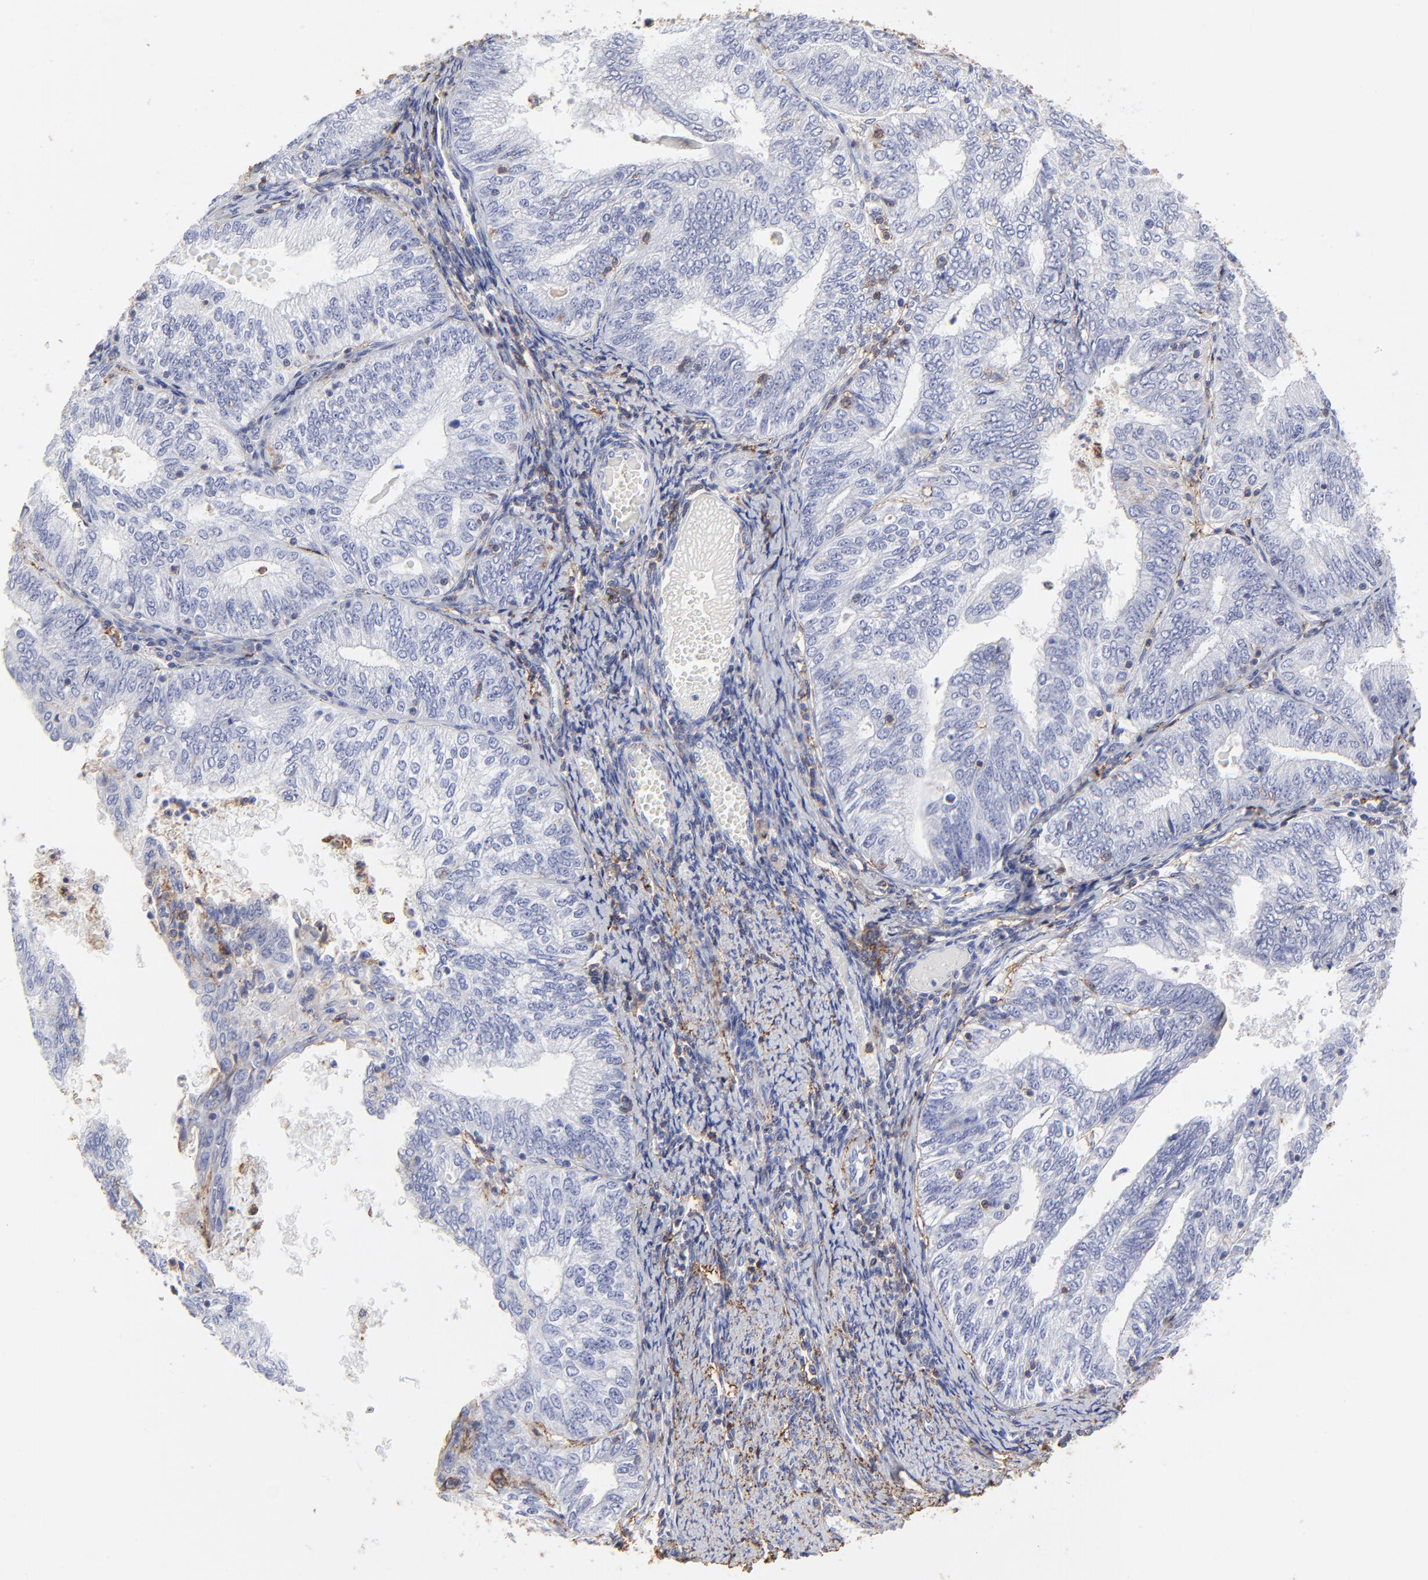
{"staining": {"intensity": "negative", "quantity": "none", "location": "none"}, "tissue": "endometrial cancer", "cell_type": "Tumor cells", "image_type": "cancer", "snomed": [{"axis": "morphology", "description": "Adenocarcinoma, NOS"}, {"axis": "topography", "description": "Endometrium"}], "caption": "Endometrial cancer was stained to show a protein in brown. There is no significant expression in tumor cells. (DAB IHC with hematoxylin counter stain).", "gene": "ANXA6", "patient": {"sex": "female", "age": 69}}